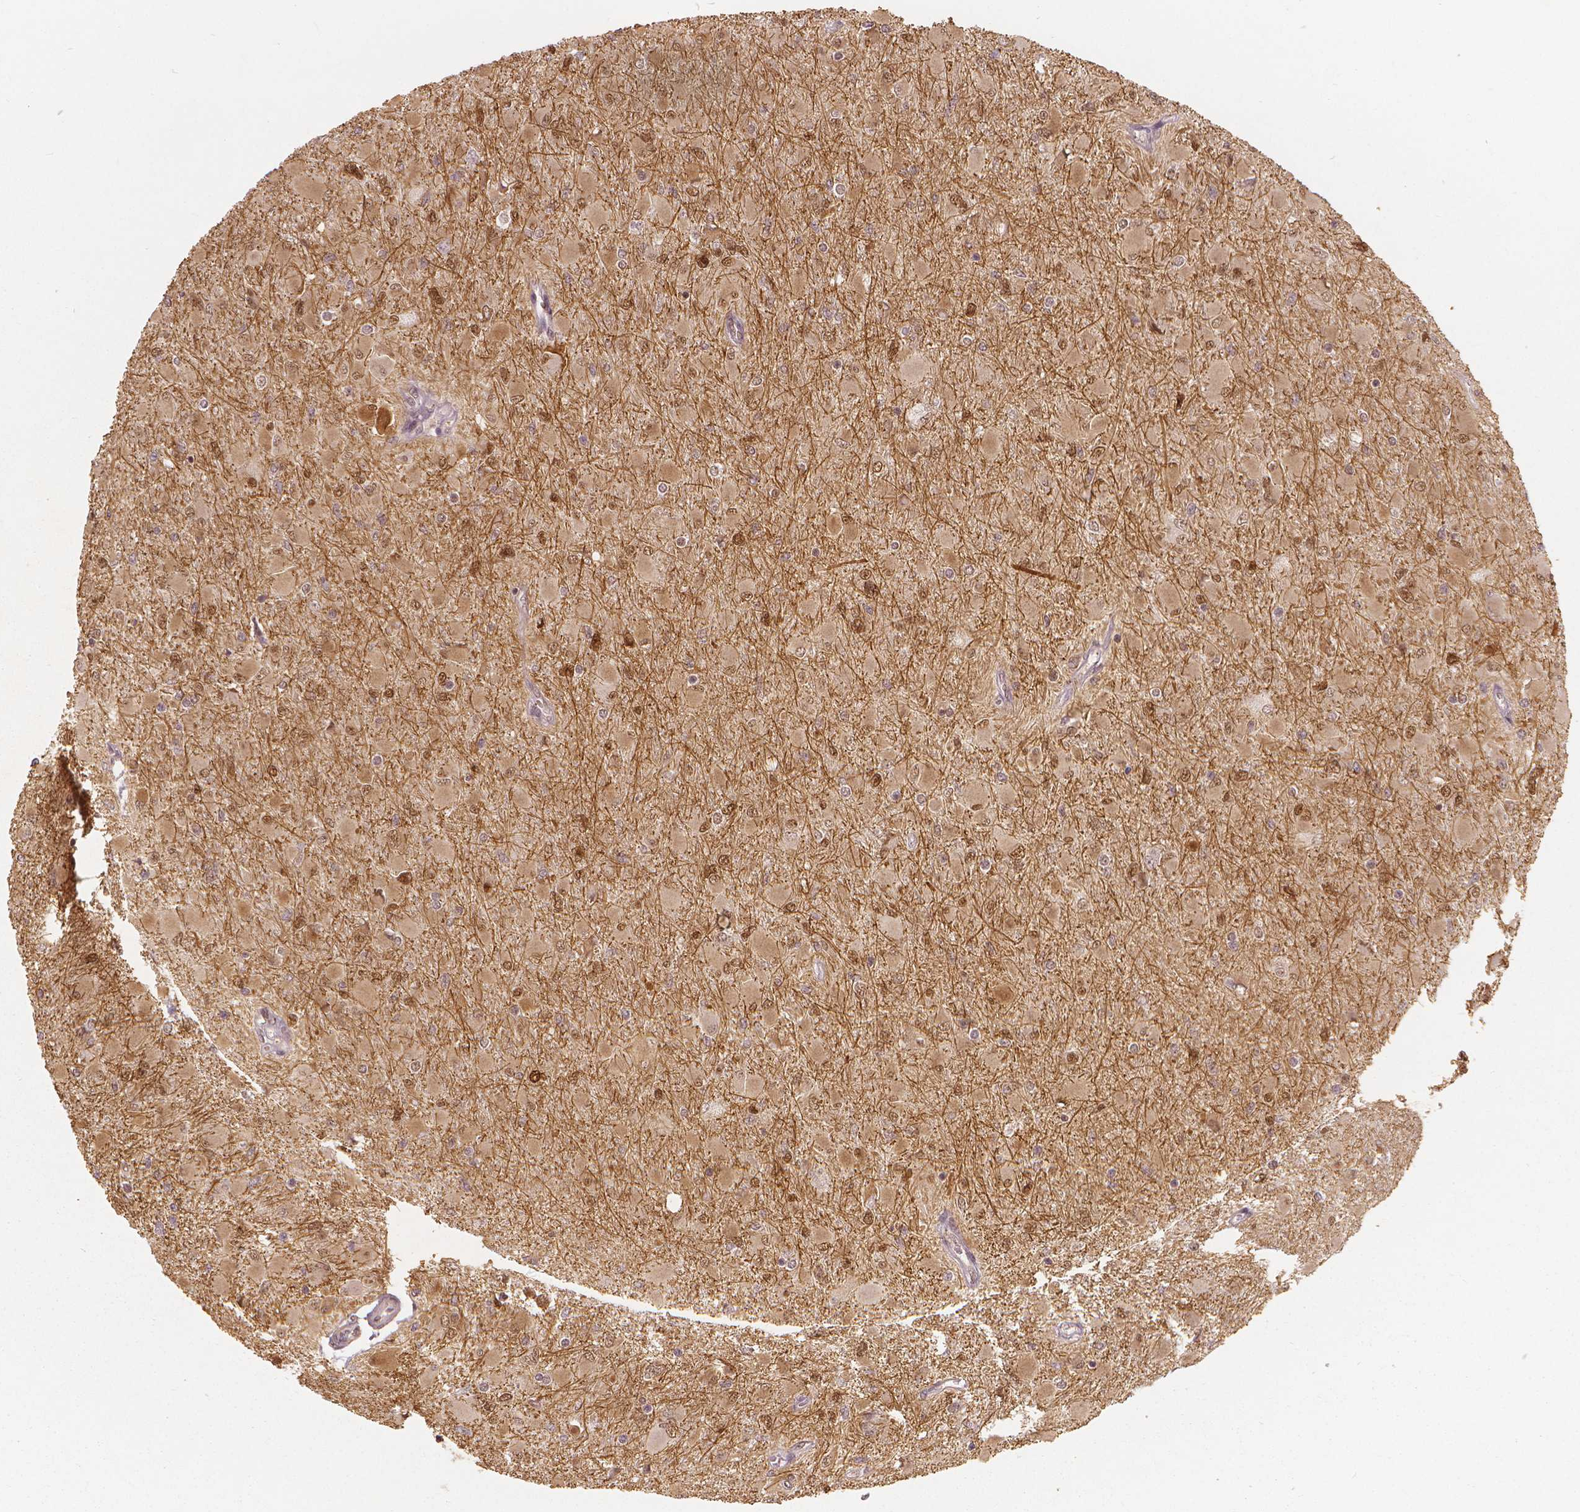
{"staining": {"intensity": "moderate", "quantity": "<25%", "location": "nuclear"}, "tissue": "glioma", "cell_type": "Tumor cells", "image_type": "cancer", "snomed": [{"axis": "morphology", "description": "Glioma, malignant, High grade"}, {"axis": "topography", "description": "Cerebral cortex"}], "caption": "Moderate nuclear protein staining is identified in approximately <25% of tumor cells in glioma.", "gene": "NSD2", "patient": {"sex": "female", "age": 36}}